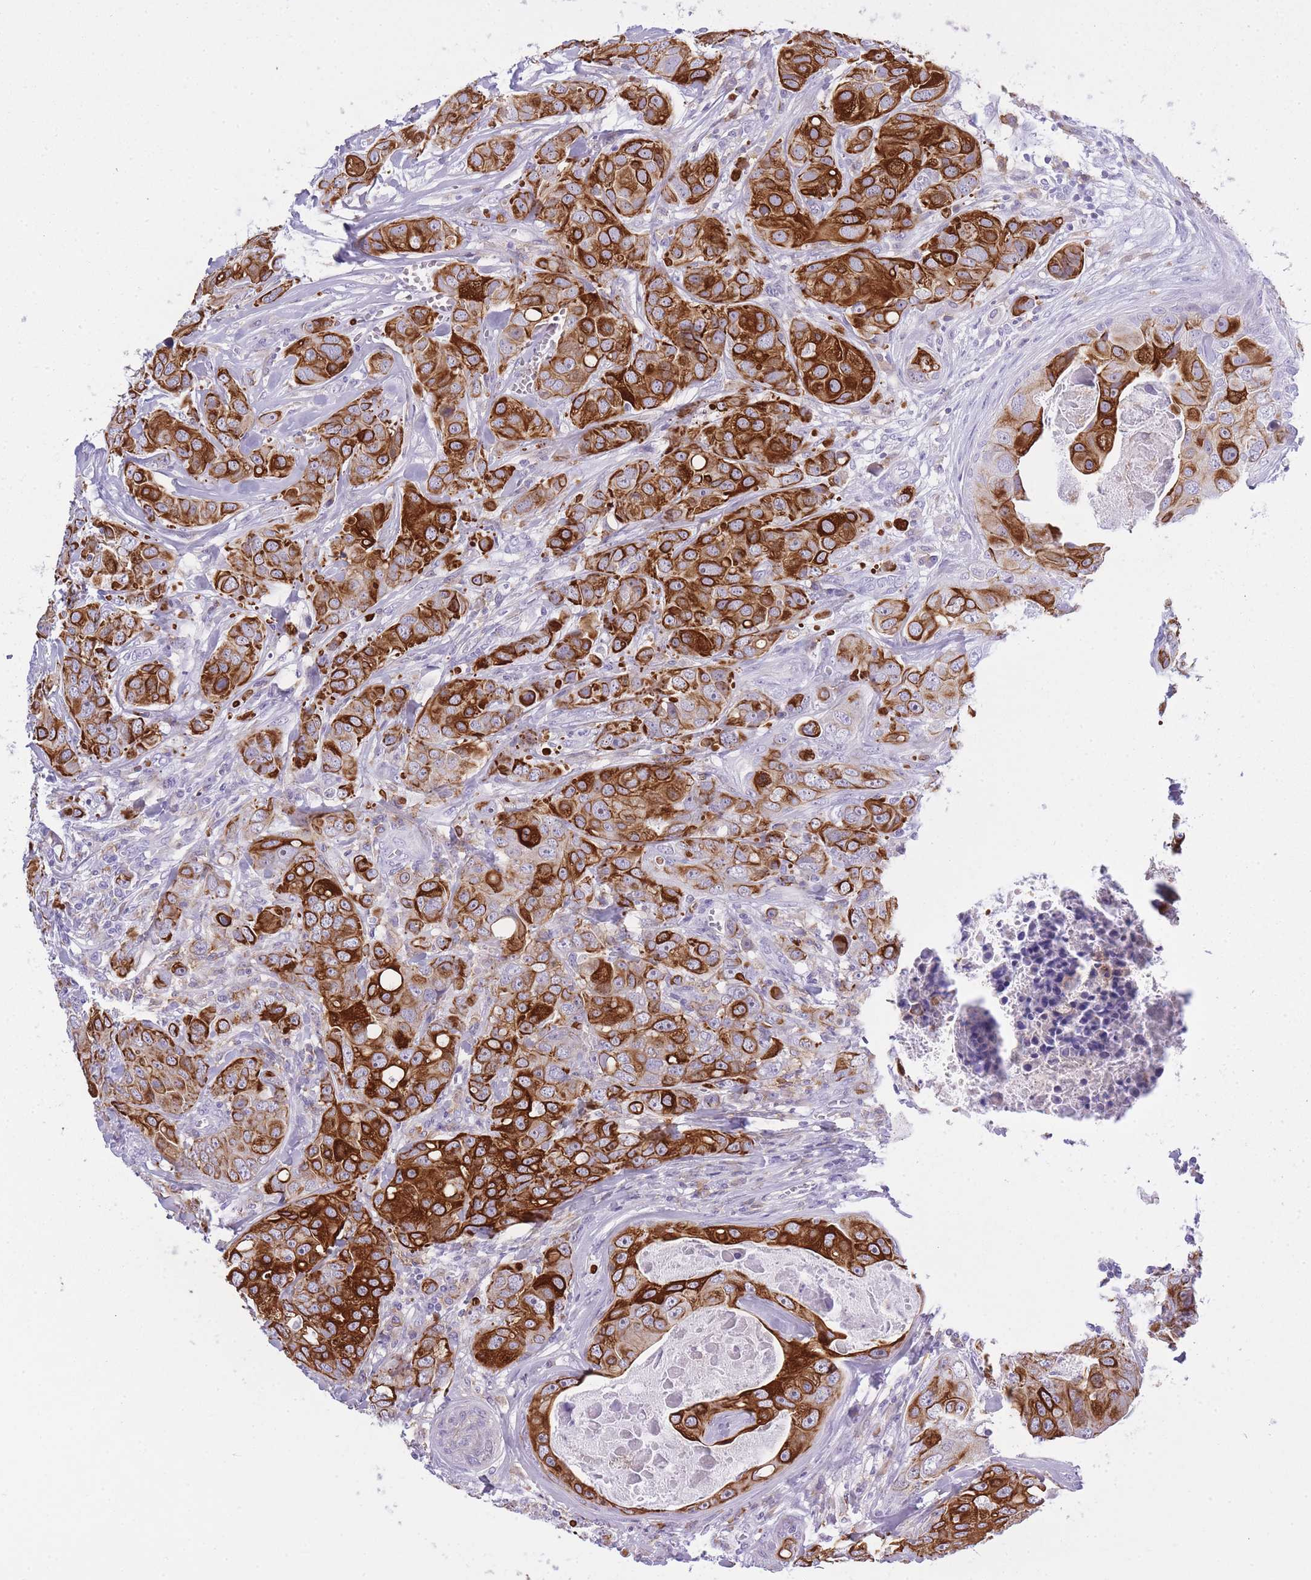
{"staining": {"intensity": "strong", "quantity": "25%-75%", "location": "cytoplasmic/membranous"}, "tissue": "breast cancer", "cell_type": "Tumor cells", "image_type": "cancer", "snomed": [{"axis": "morphology", "description": "Duct carcinoma"}, {"axis": "topography", "description": "Breast"}], "caption": "Immunohistochemical staining of breast cancer shows strong cytoplasmic/membranous protein expression in approximately 25%-75% of tumor cells.", "gene": "RADX", "patient": {"sex": "female", "age": 43}}